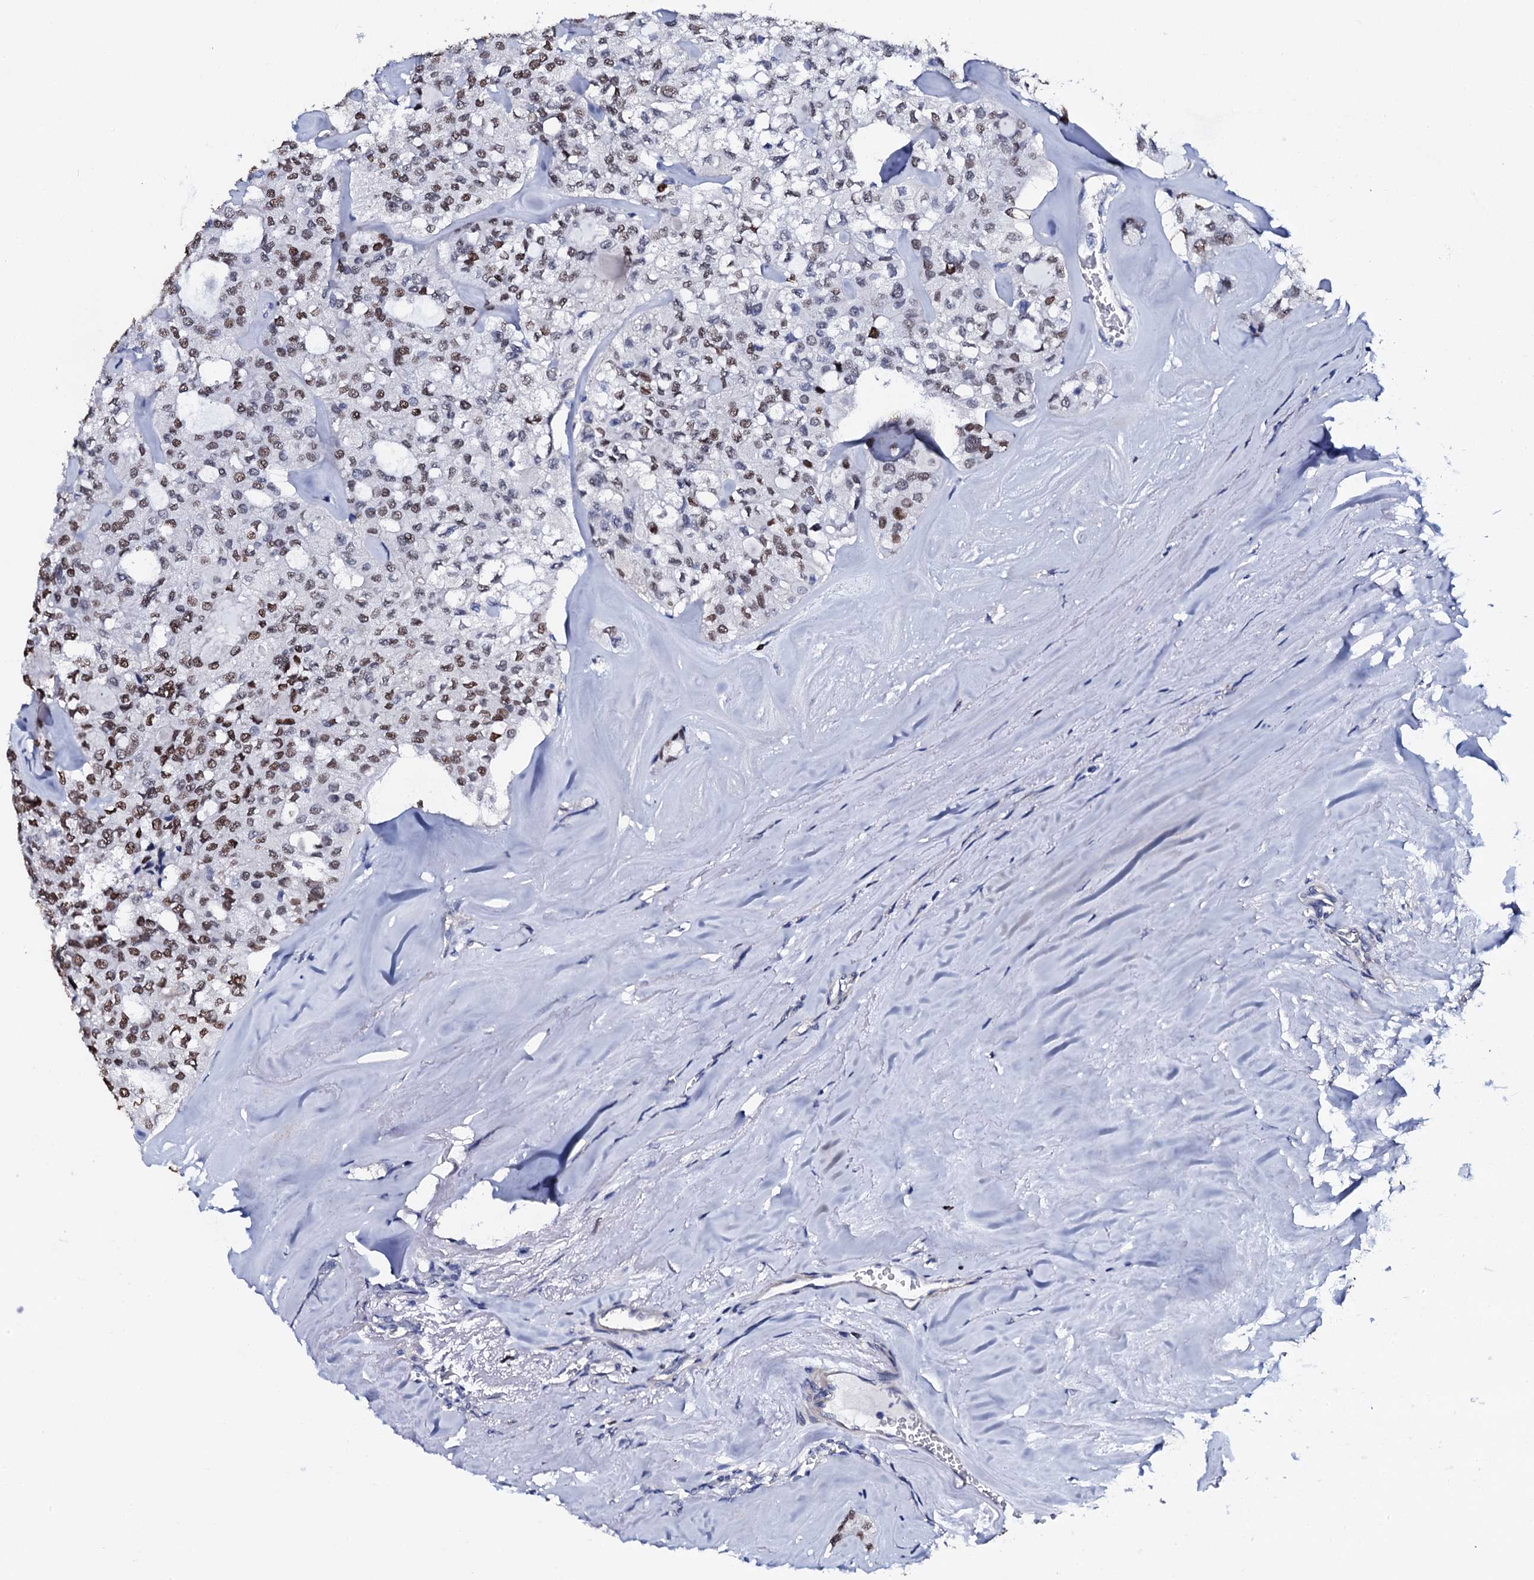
{"staining": {"intensity": "moderate", "quantity": ">75%", "location": "nuclear"}, "tissue": "thyroid cancer", "cell_type": "Tumor cells", "image_type": "cancer", "snomed": [{"axis": "morphology", "description": "Follicular adenoma carcinoma, NOS"}, {"axis": "topography", "description": "Thyroid gland"}], "caption": "IHC micrograph of neoplastic tissue: human thyroid follicular adenoma carcinoma stained using IHC displays medium levels of moderate protein expression localized specifically in the nuclear of tumor cells, appearing as a nuclear brown color.", "gene": "NPM2", "patient": {"sex": "male", "age": 75}}